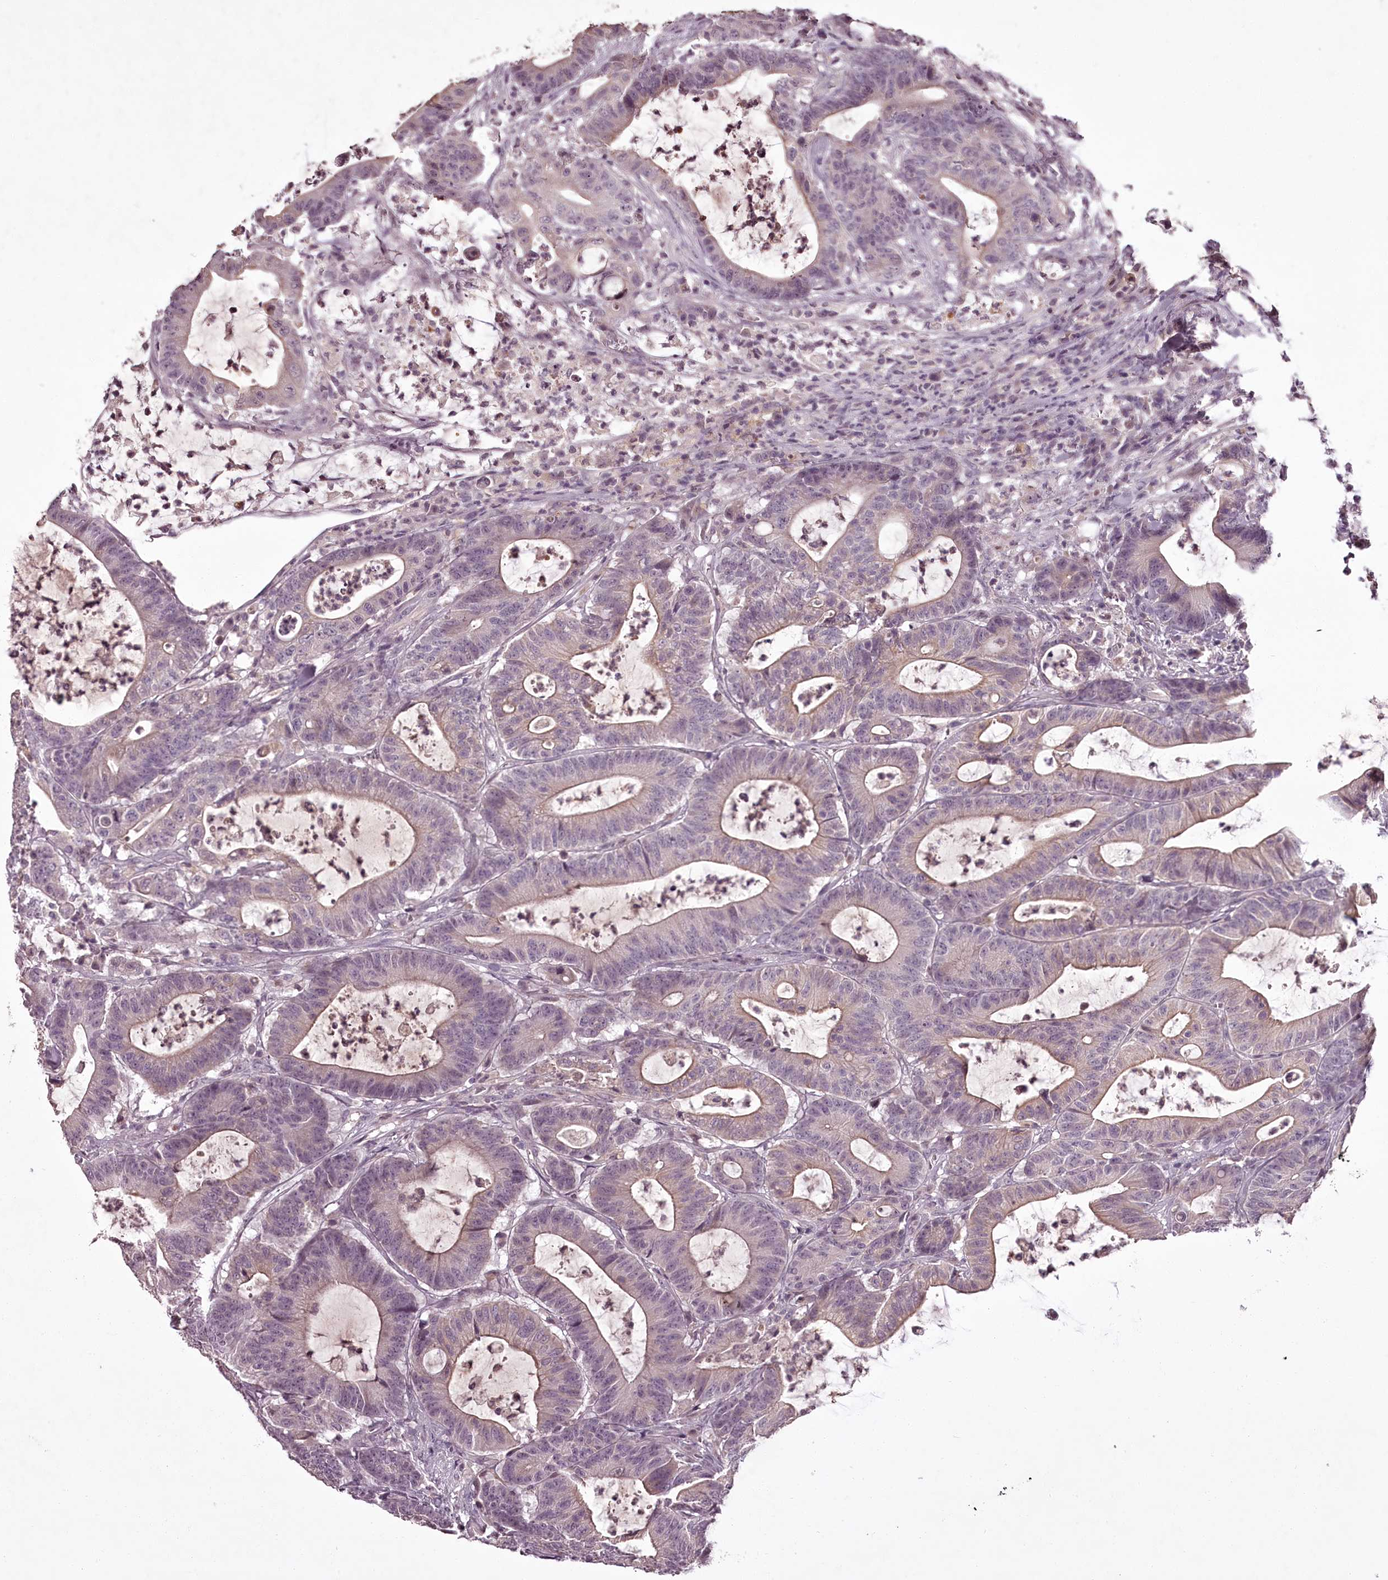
{"staining": {"intensity": "weak", "quantity": "25%-75%", "location": "cytoplasmic/membranous"}, "tissue": "colorectal cancer", "cell_type": "Tumor cells", "image_type": "cancer", "snomed": [{"axis": "morphology", "description": "Adenocarcinoma, NOS"}, {"axis": "topography", "description": "Colon"}], "caption": "This image shows colorectal adenocarcinoma stained with immunohistochemistry to label a protein in brown. The cytoplasmic/membranous of tumor cells show weak positivity for the protein. Nuclei are counter-stained blue.", "gene": "RBMXL2", "patient": {"sex": "female", "age": 84}}